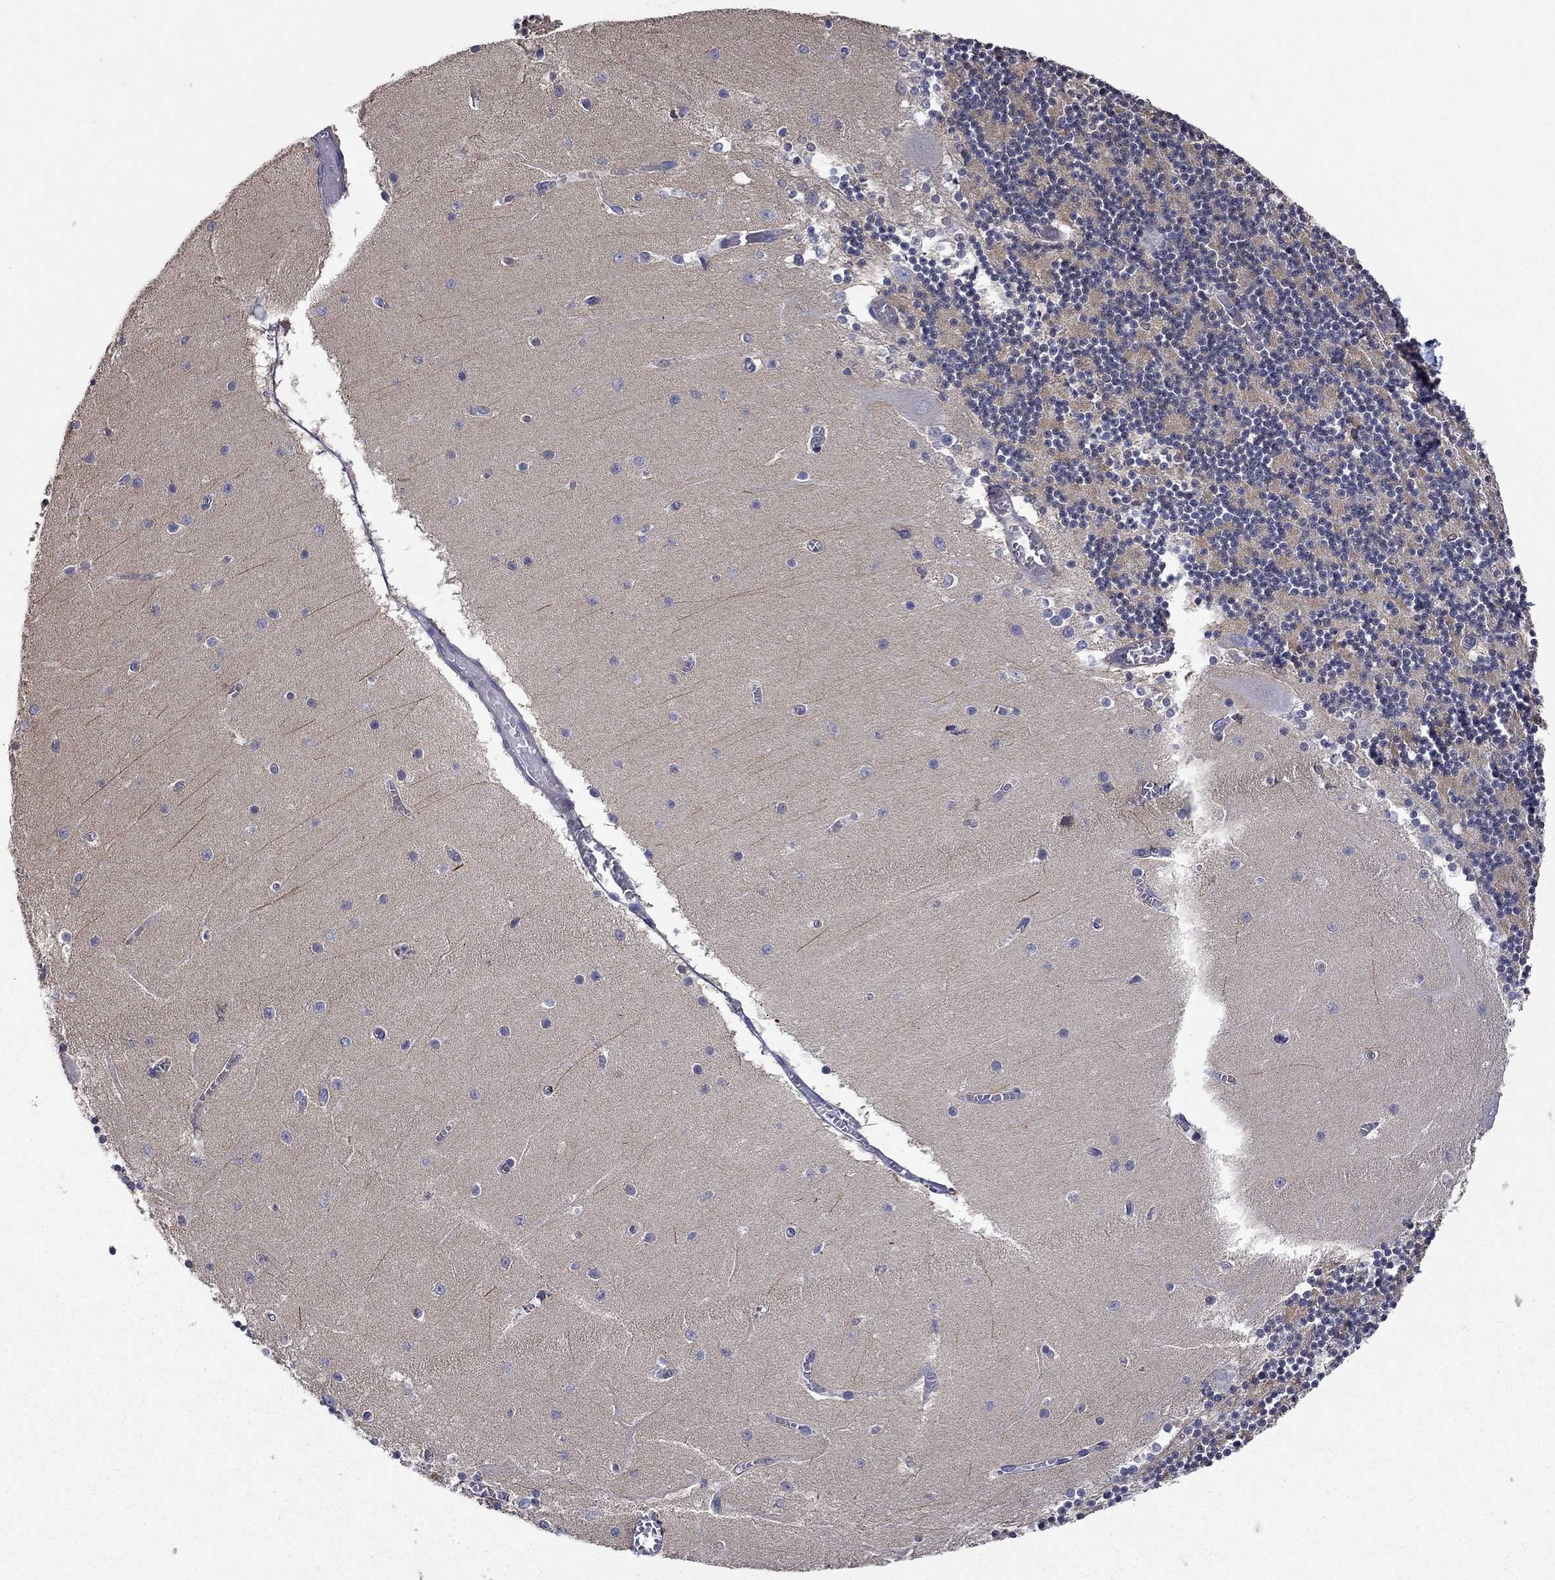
{"staining": {"intensity": "negative", "quantity": "none", "location": "none"}, "tissue": "cerebellum", "cell_type": "Cells in granular layer", "image_type": "normal", "snomed": [{"axis": "morphology", "description": "Normal tissue, NOS"}, {"axis": "topography", "description": "Cerebellum"}], "caption": "The histopathology image reveals no staining of cells in granular layer in unremarkable cerebellum. (Stains: DAB (3,3'-diaminobenzidine) immunohistochemistry (IHC) with hematoxylin counter stain, Microscopy: brightfield microscopy at high magnification).", "gene": "CAMKK2", "patient": {"sex": "female", "age": 28}}